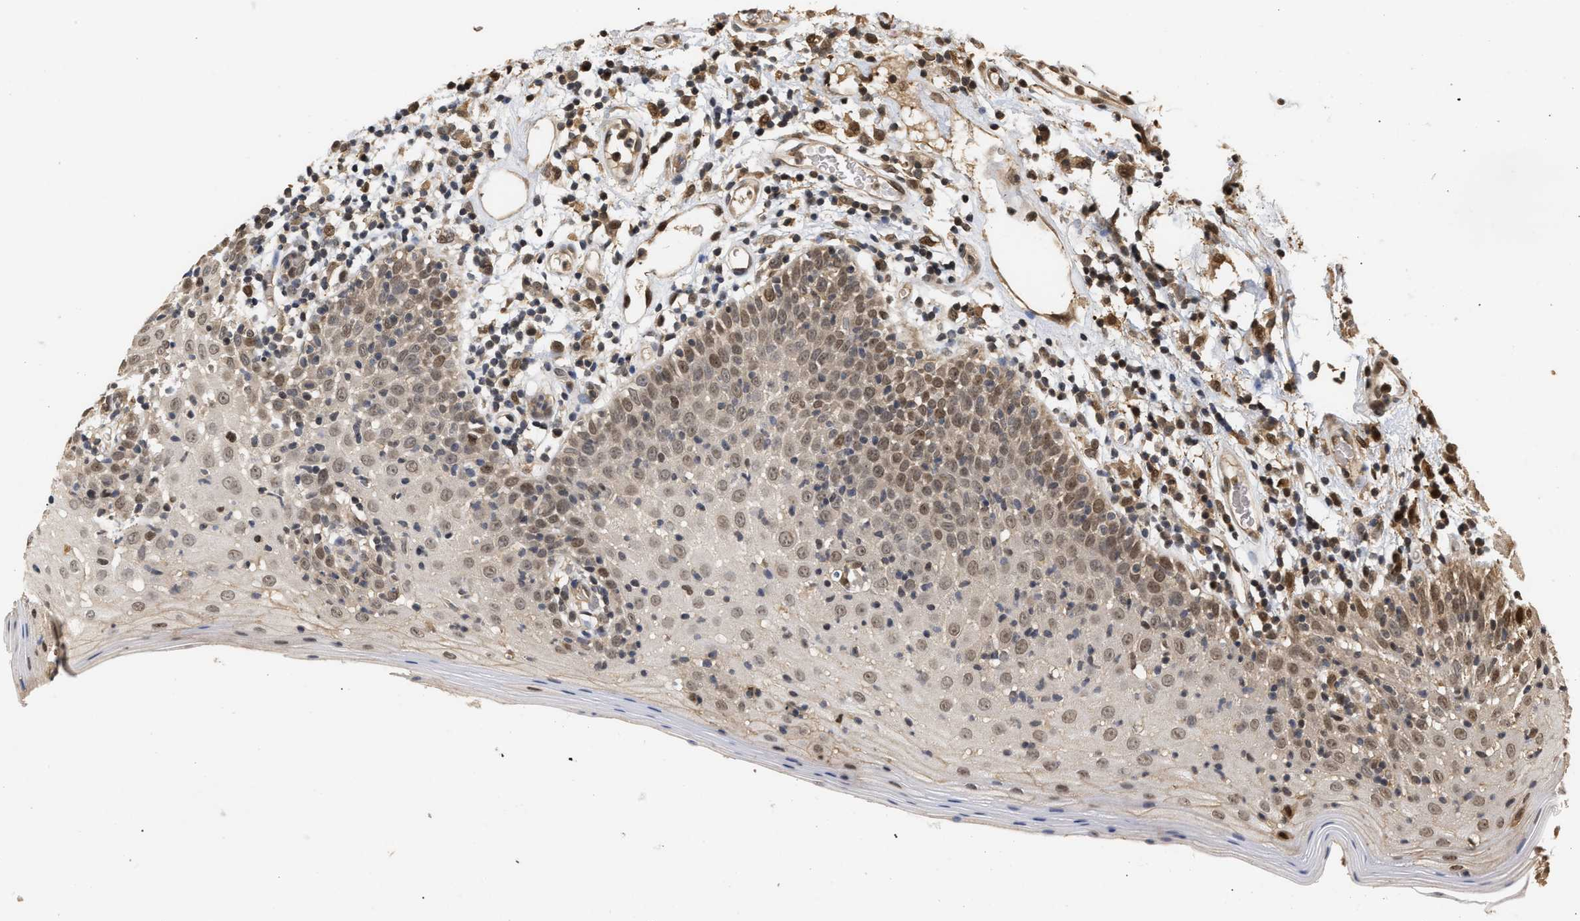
{"staining": {"intensity": "moderate", "quantity": ">75%", "location": "cytoplasmic/membranous,nuclear"}, "tissue": "oral mucosa", "cell_type": "Squamous epithelial cells", "image_type": "normal", "snomed": [{"axis": "morphology", "description": "Normal tissue, NOS"}, {"axis": "morphology", "description": "Squamous cell carcinoma, NOS"}, {"axis": "topography", "description": "Skeletal muscle"}, {"axis": "topography", "description": "Oral tissue"}], "caption": "Oral mucosa stained with DAB (3,3'-diaminobenzidine) IHC displays medium levels of moderate cytoplasmic/membranous,nuclear staining in approximately >75% of squamous epithelial cells. (DAB IHC with brightfield microscopy, high magnification).", "gene": "ABHD5", "patient": {"sex": "male", "age": 71}}